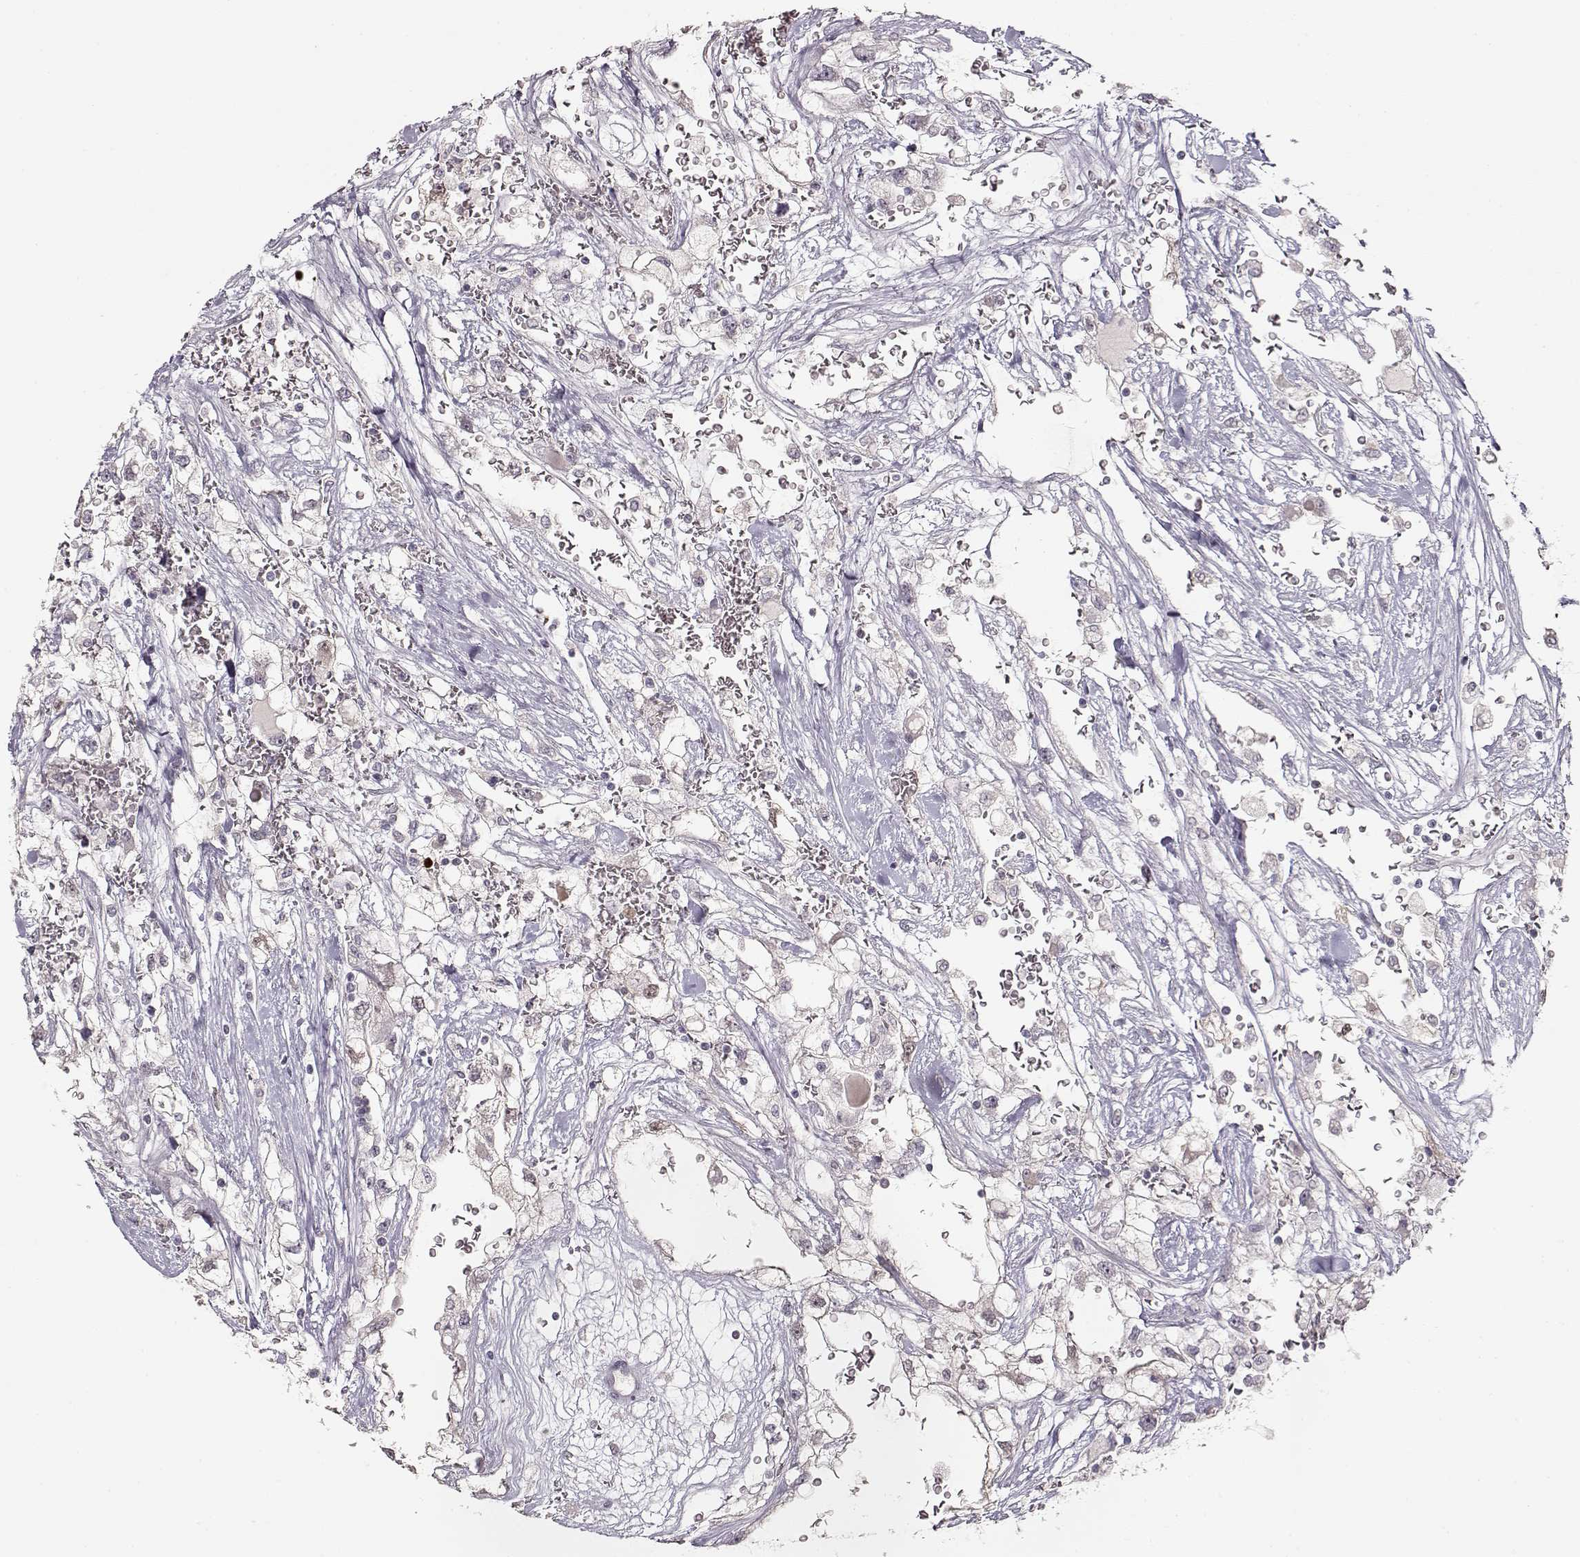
{"staining": {"intensity": "negative", "quantity": "none", "location": "none"}, "tissue": "renal cancer", "cell_type": "Tumor cells", "image_type": "cancer", "snomed": [{"axis": "morphology", "description": "Adenocarcinoma, NOS"}, {"axis": "topography", "description": "Kidney"}], "caption": "This is an immunohistochemistry image of human renal cancer (adenocarcinoma). There is no staining in tumor cells.", "gene": "S100B", "patient": {"sex": "male", "age": 59}}